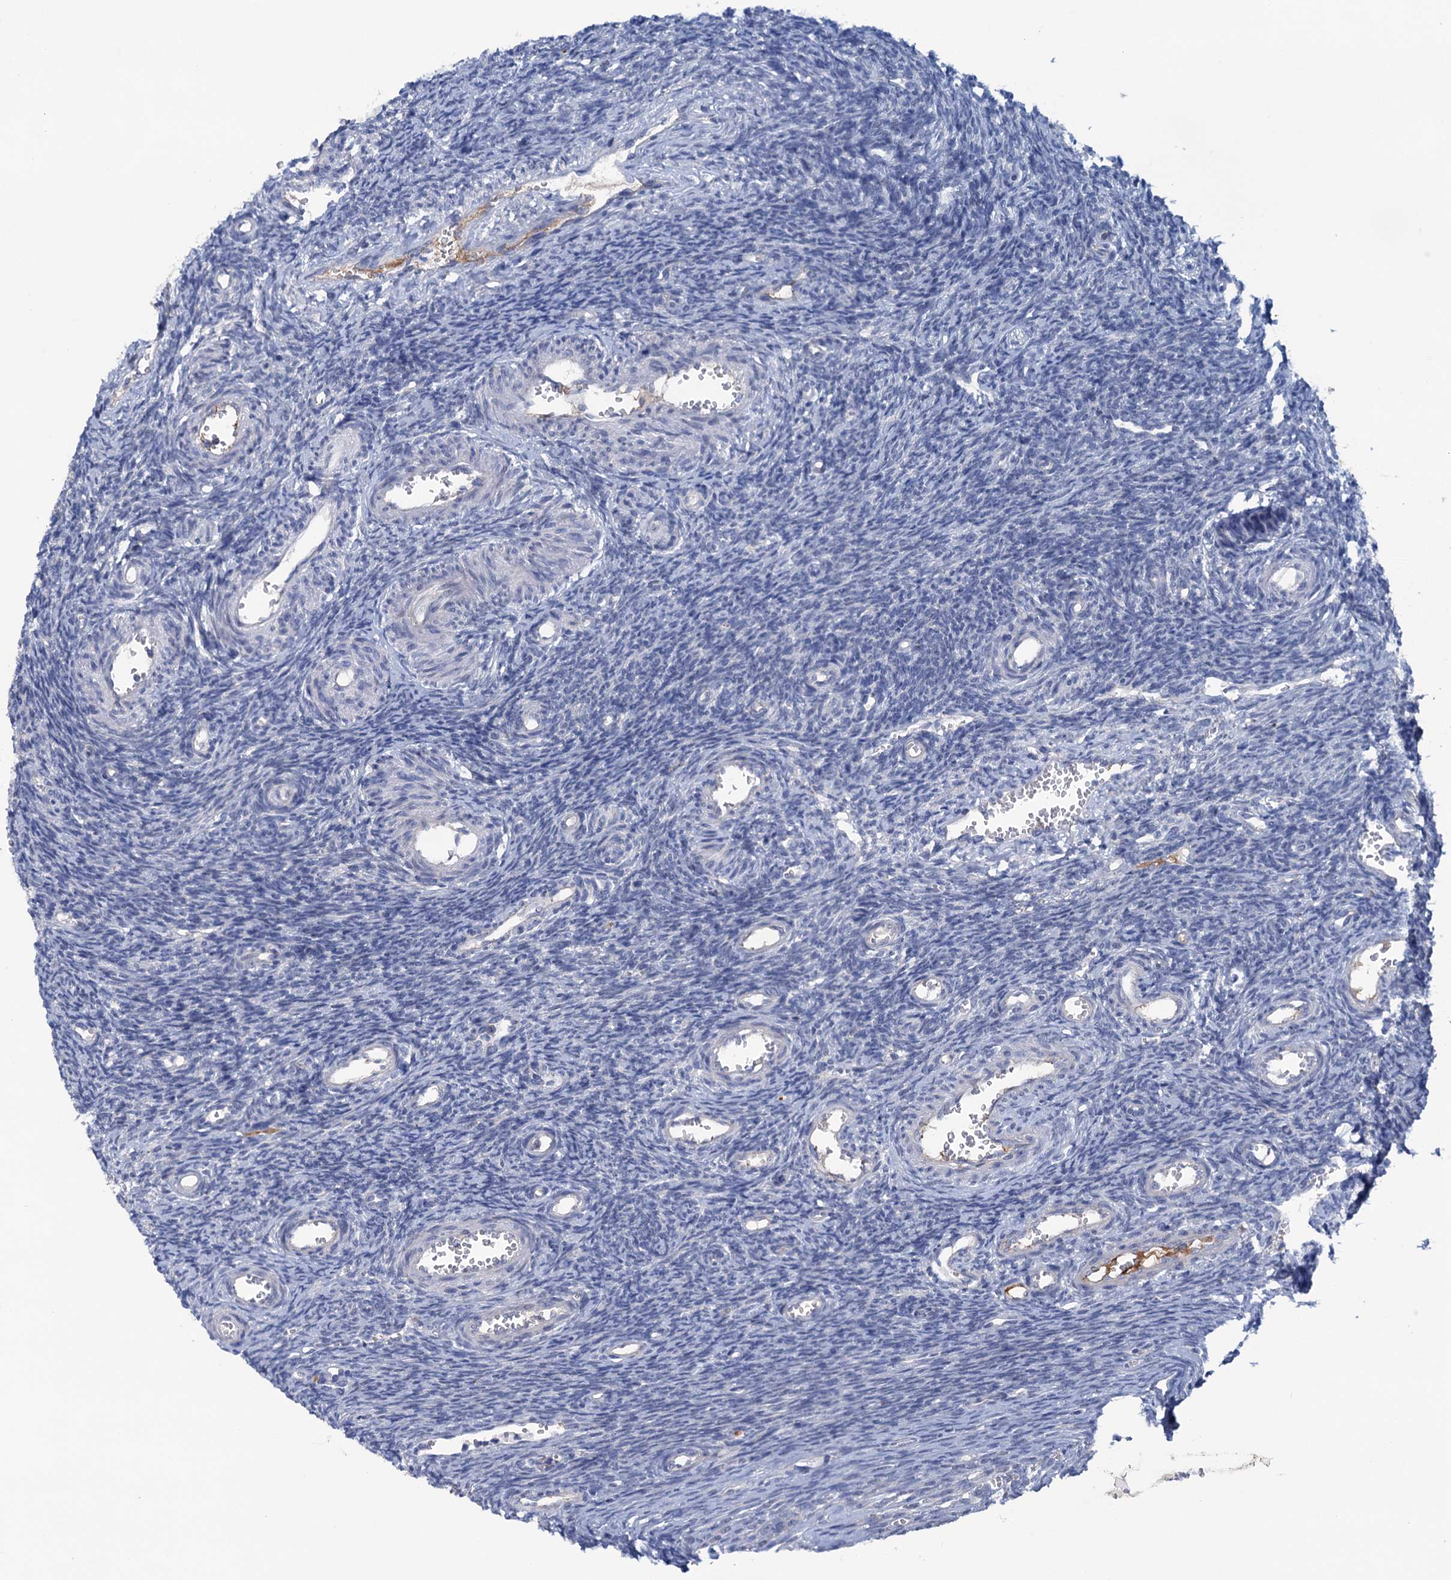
{"staining": {"intensity": "negative", "quantity": "none", "location": "none"}, "tissue": "ovary", "cell_type": "Follicle cells", "image_type": "normal", "snomed": [{"axis": "morphology", "description": "Normal tissue, NOS"}, {"axis": "topography", "description": "Ovary"}], "caption": "This is an immunohistochemistry (IHC) photomicrograph of normal human ovary. There is no staining in follicle cells.", "gene": "FAM111B", "patient": {"sex": "female", "age": 39}}